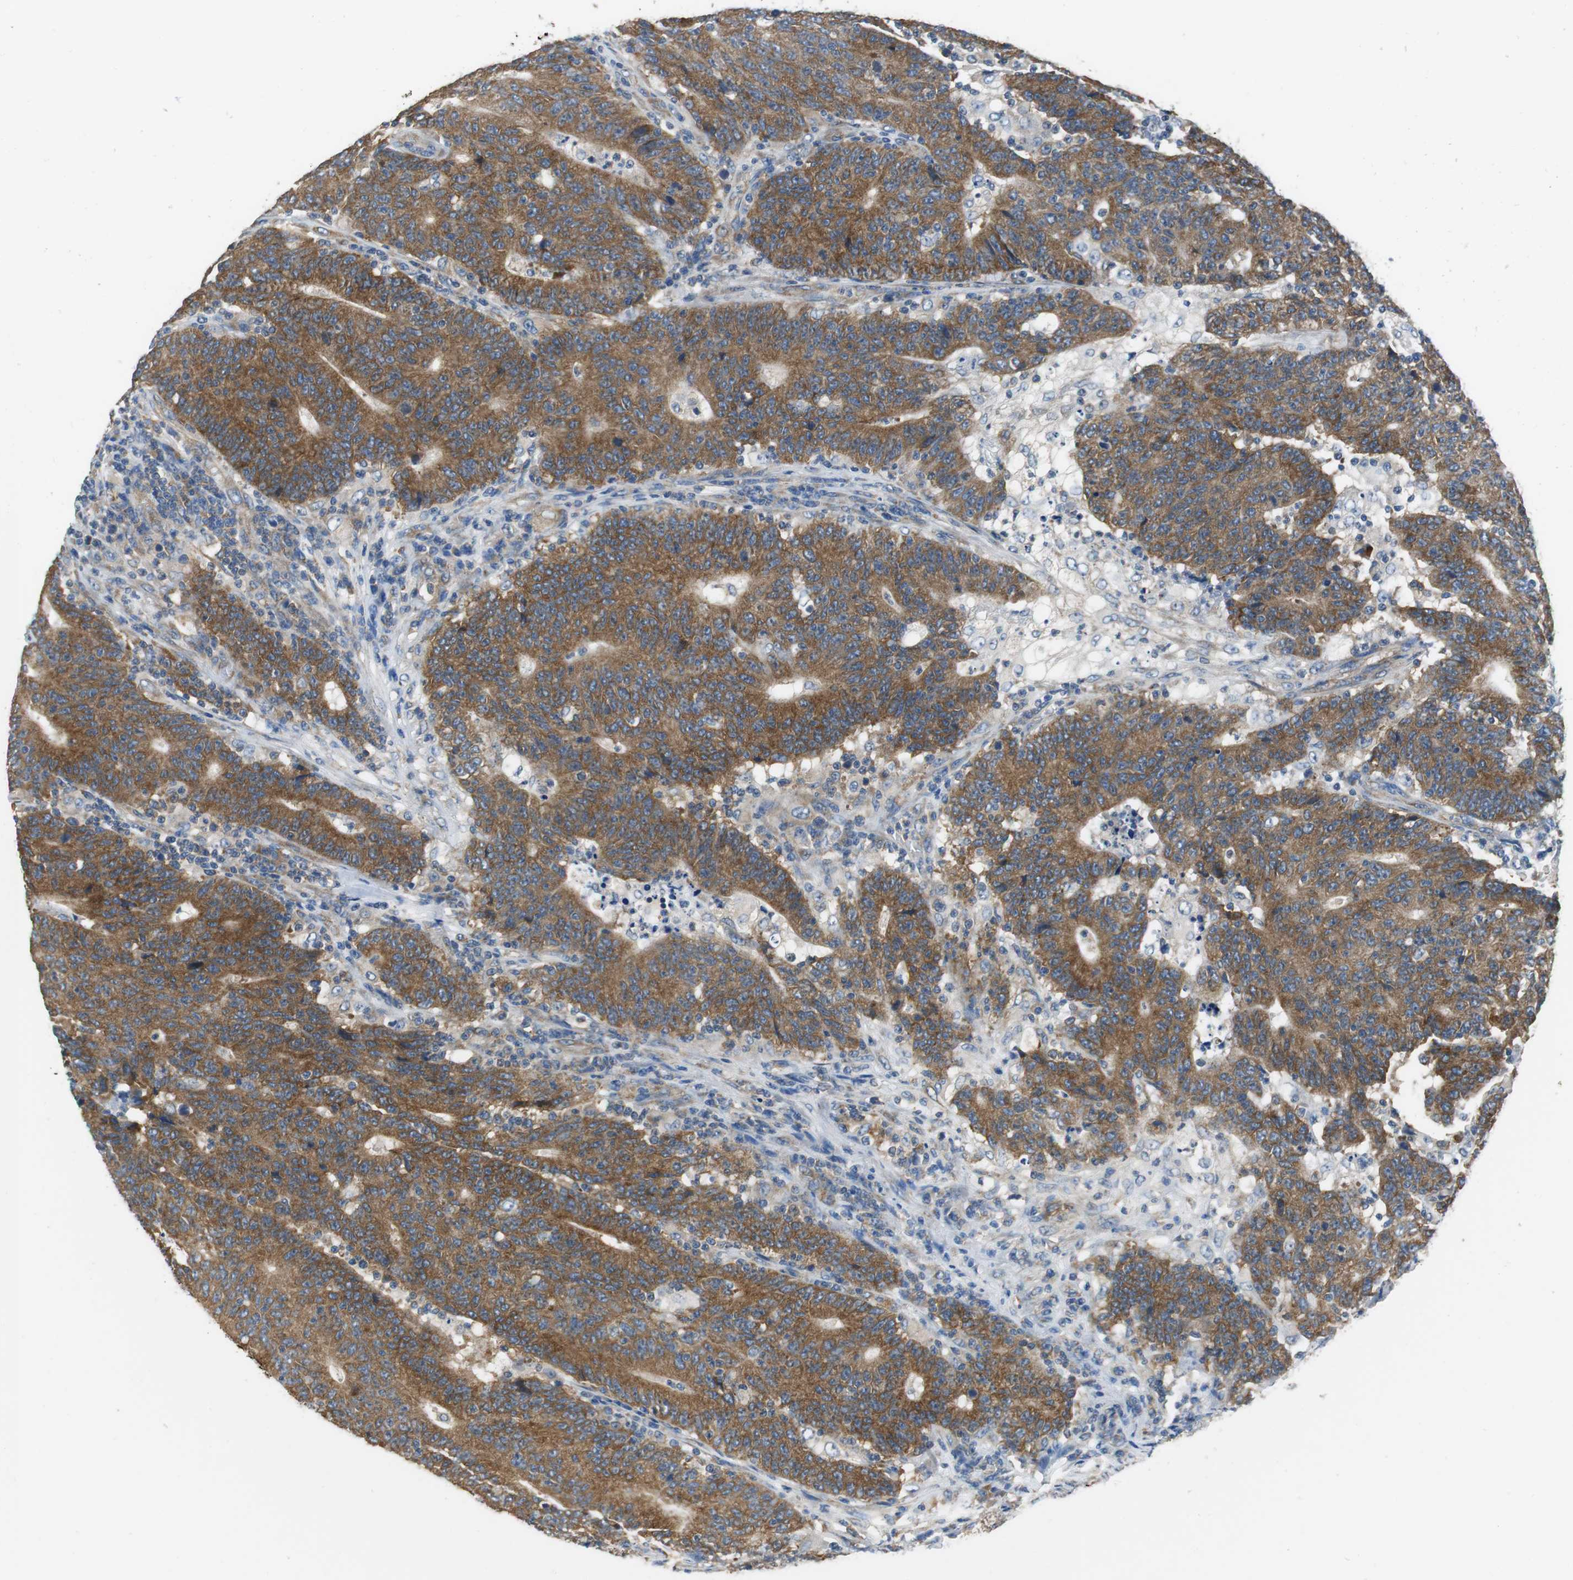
{"staining": {"intensity": "moderate", "quantity": ">75%", "location": "cytoplasmic/membranous"}, "tissue": "colorectal cancer", "cell_type": "Tumor cells", "image_type": "cancer", "snomed": [{"axis": "morphology", "description": "Normal tissue, NOS"}, {"axis": "morphology", "description": "Adenocarcinoma, NOS"}, {"axis": "topography", "description": "Colon"}], "caption": "Immunohistochemistry (IHC) of human adenocarcinoma (colorectal) exhibits medium levels of moderate cytoplasmic/membranous positivity in about >75% of tumor cells. The staining was performed using DAB (3,3'-diaminobenzidine) to visualize the protein expression in brown, while the nuclei were stained in blue with hematoxylin (Magnification: 20x).", "gene": "CNOT3", "patient": {"sex": "female", "age": 75}}